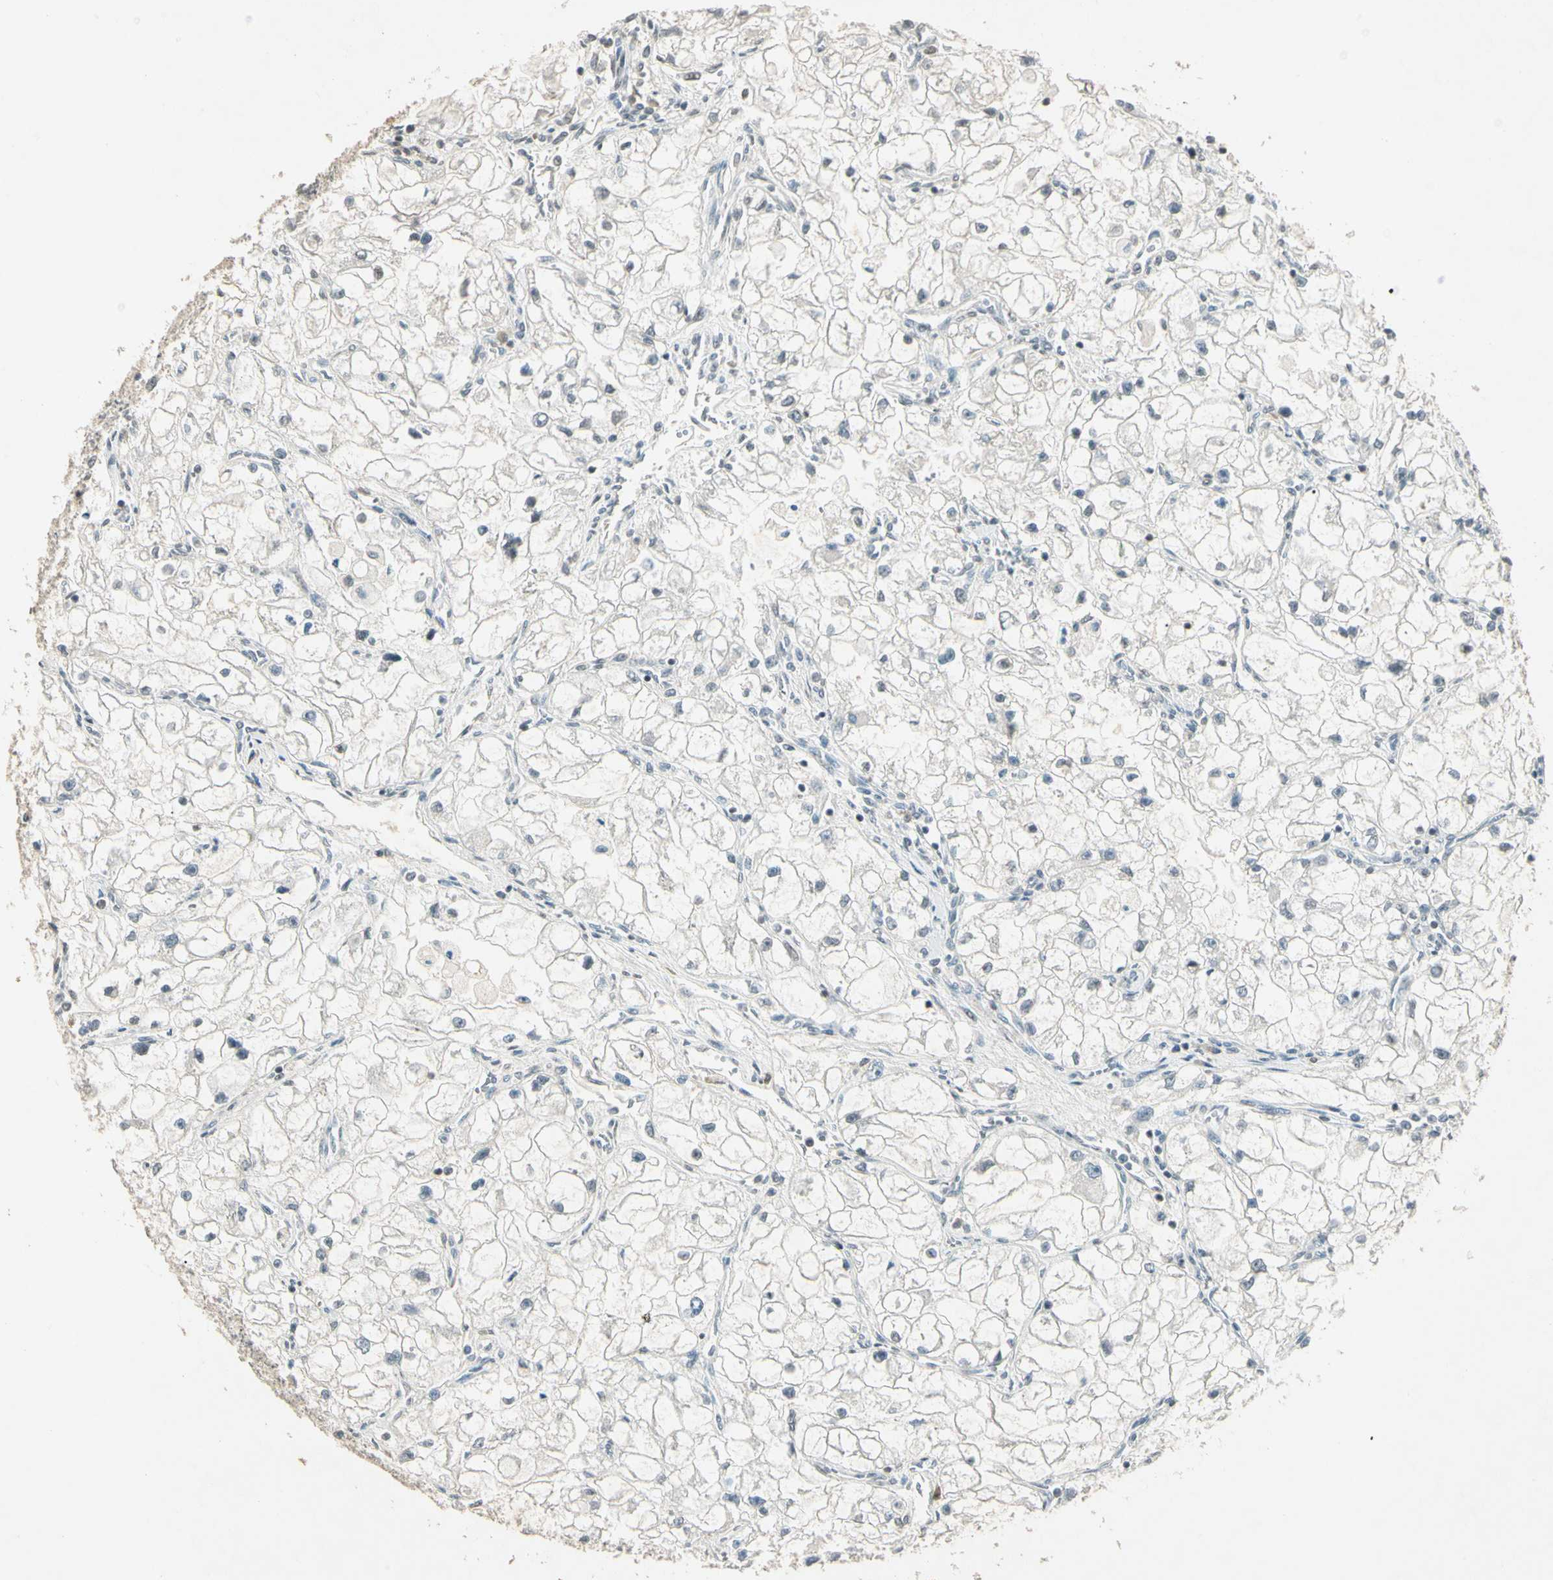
{"staining": {"intensity": "negative", "quantity": "none", "location": "none"}, "tissue": "renal cancer", "cell_type": "Tumor cells", "image_type": "cancer", "snomed": [{"axis": "morphology", "description": "Adenocarcinoma, NOS"}, {"axis": "topography", "description": "Kidney"}], "caption": "High power microscopy micrograph of an immunohistochemistry histopathology image of renal cancer, revealing no significant expression in tumor cells. (DAB (3,3'-diaminobenzidine) immunohistochemistry, high magnification).", "gene": "ZBTB4", "patient": {"sex": "female", "age": 70}}